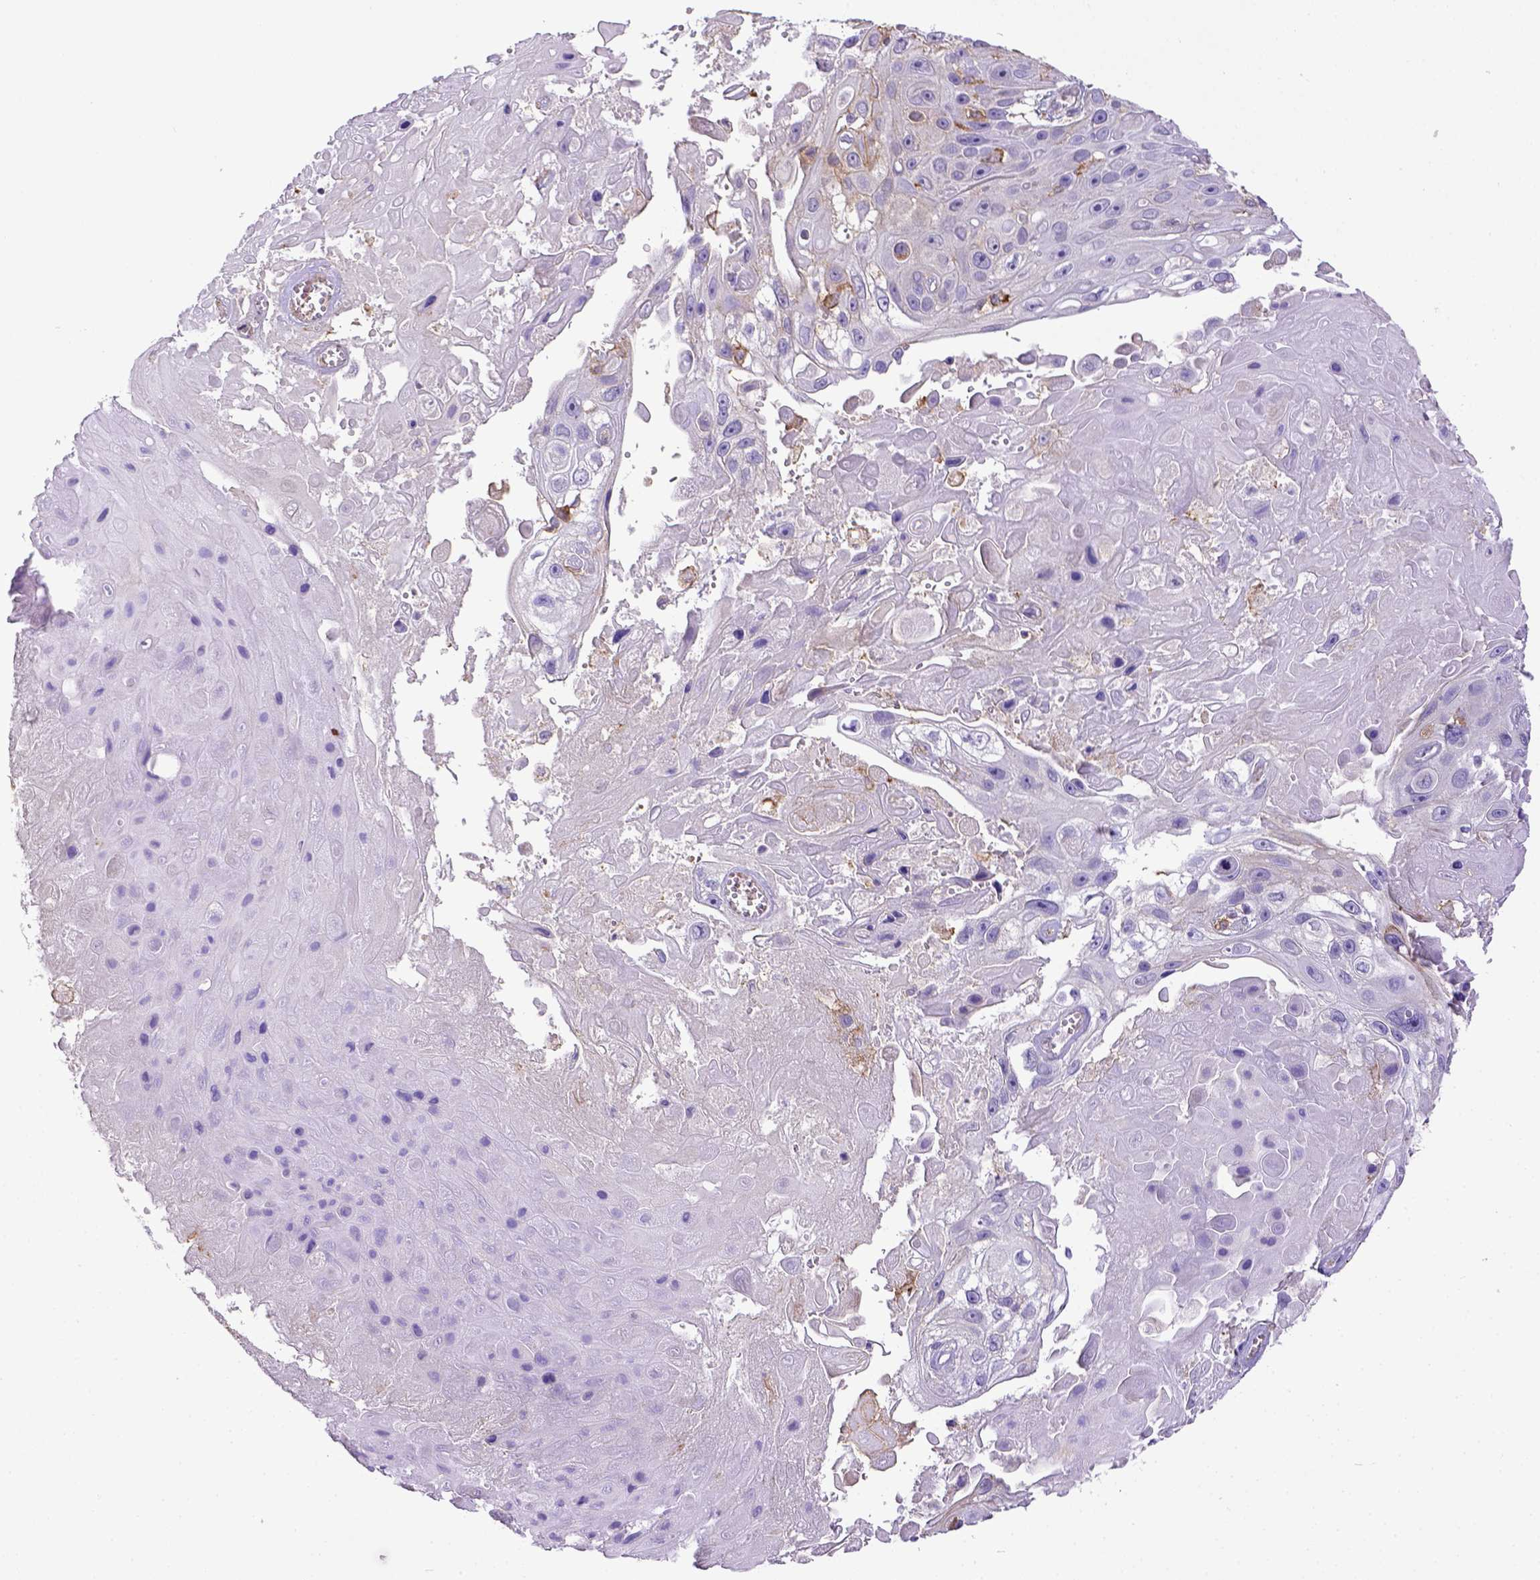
{"staining": {"intensity": "negative", "quantity": "none", "location": "none"}, "tissue": "skin cancer", "cell_type": "Tumor cells", "image_type": "cancer", "snomed": [{"axis": "morphology", "description": "Squamous cell carcinoma, NOS"}, {"axis": "topography", "description": "Skin"}], "caption": "This is an immunohistochemistry (IHC) image of squamous cell carcinoma (skin). There is no expression in tumor cells.", "gene": "CD40", "patient": {"sex": "male", "age": 82}}